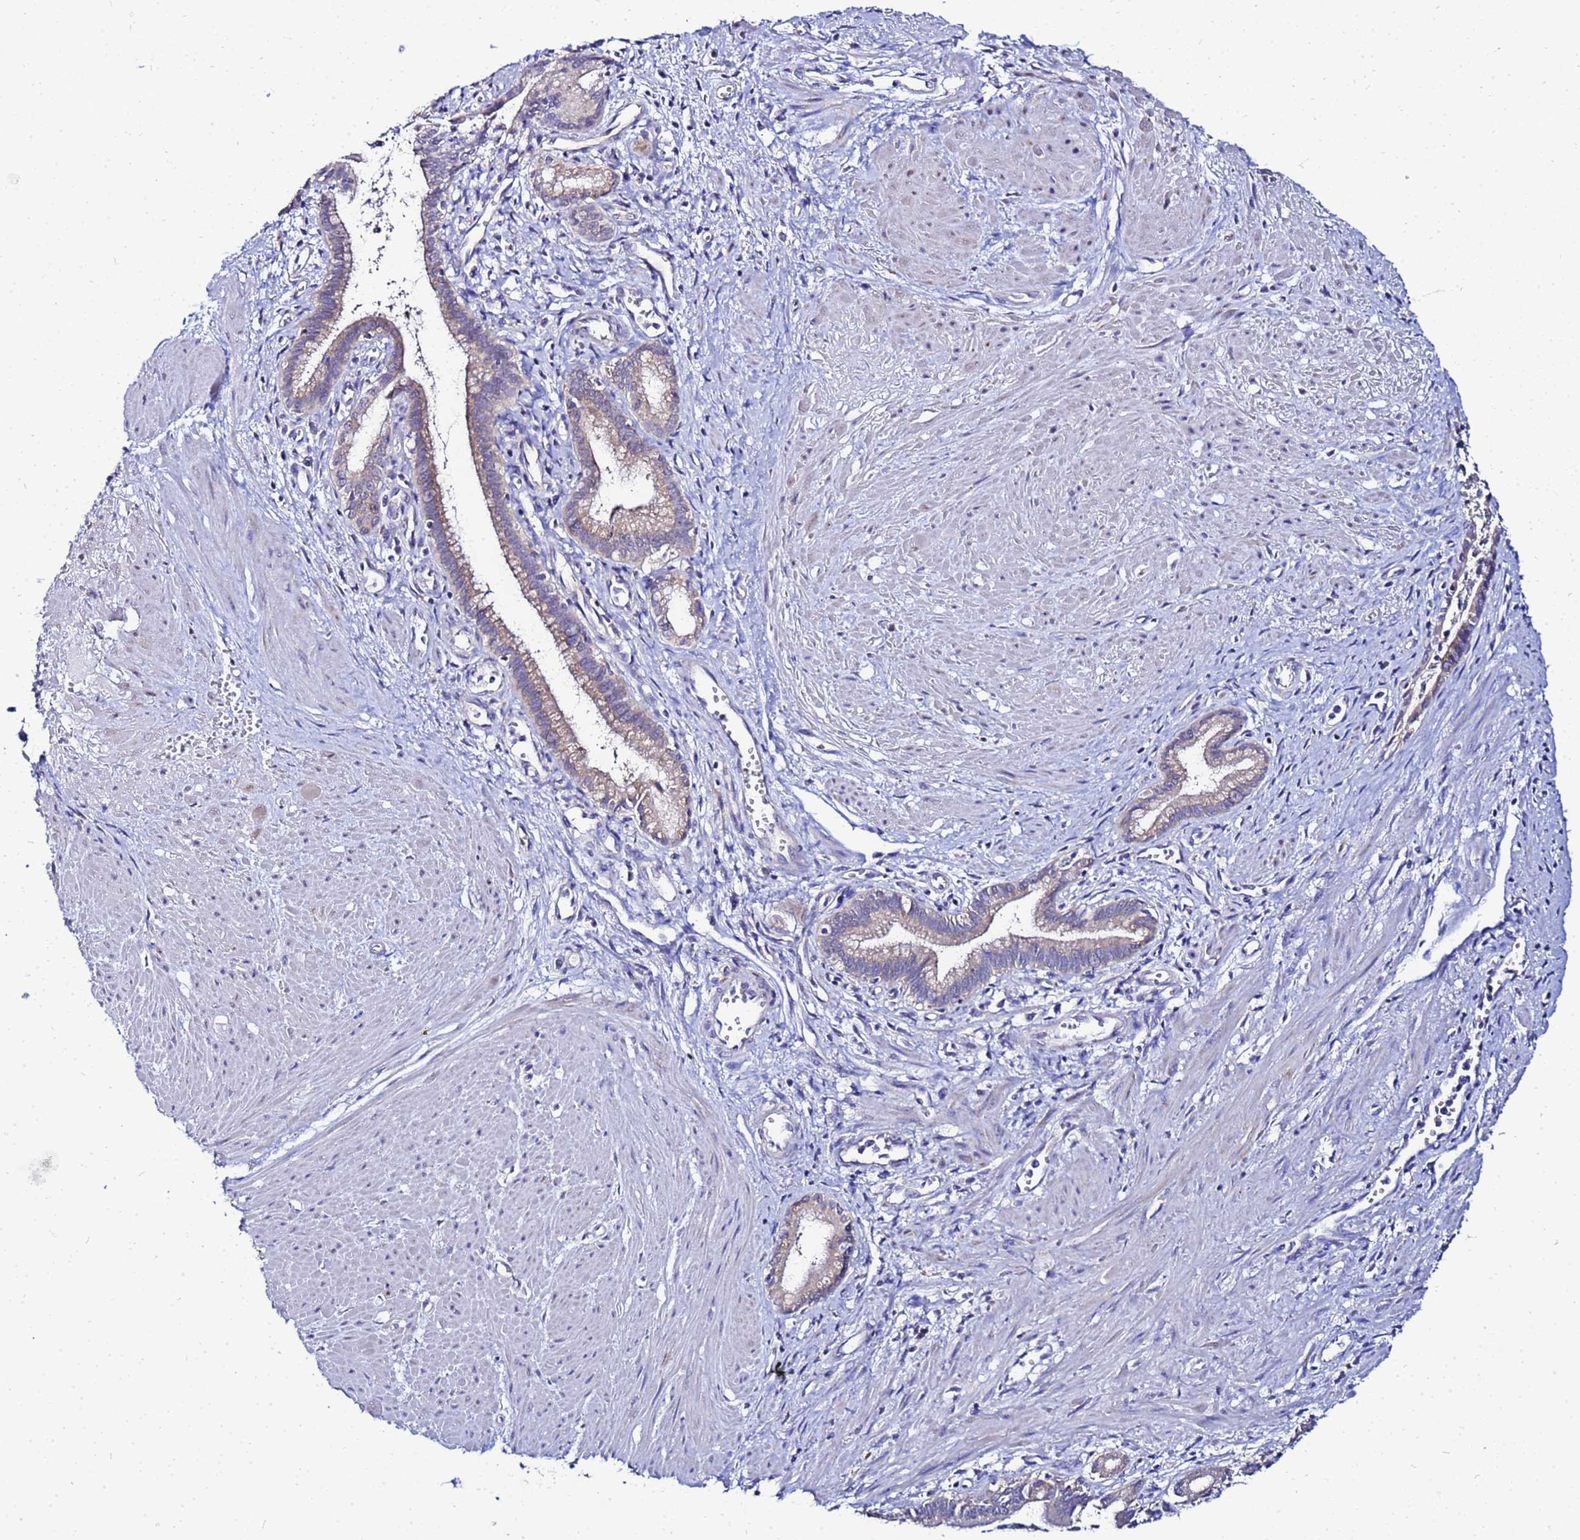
{"staining": {"intensity": "weak", "quantity": "25%-75%", "location": "cytoplasmic/membranous"}, "tissue": "pancreatic cancer", "cell_type": "Tumor cells", "image_type": "cancer", "snomed": [{"axis": "morphology", "description": "Adenocarcinoma, NOS"}, {"axis": "topography", "description": "Pancreas"}], "caption": "Weak cytoplasmic/membranous protein positivity is seen in approximately 25%-75% of tumor cells in pancreatic cancer (adenocarcinoma).", "gene": "FAHD2A", "patient": {"sex": "male", "age": 78}}